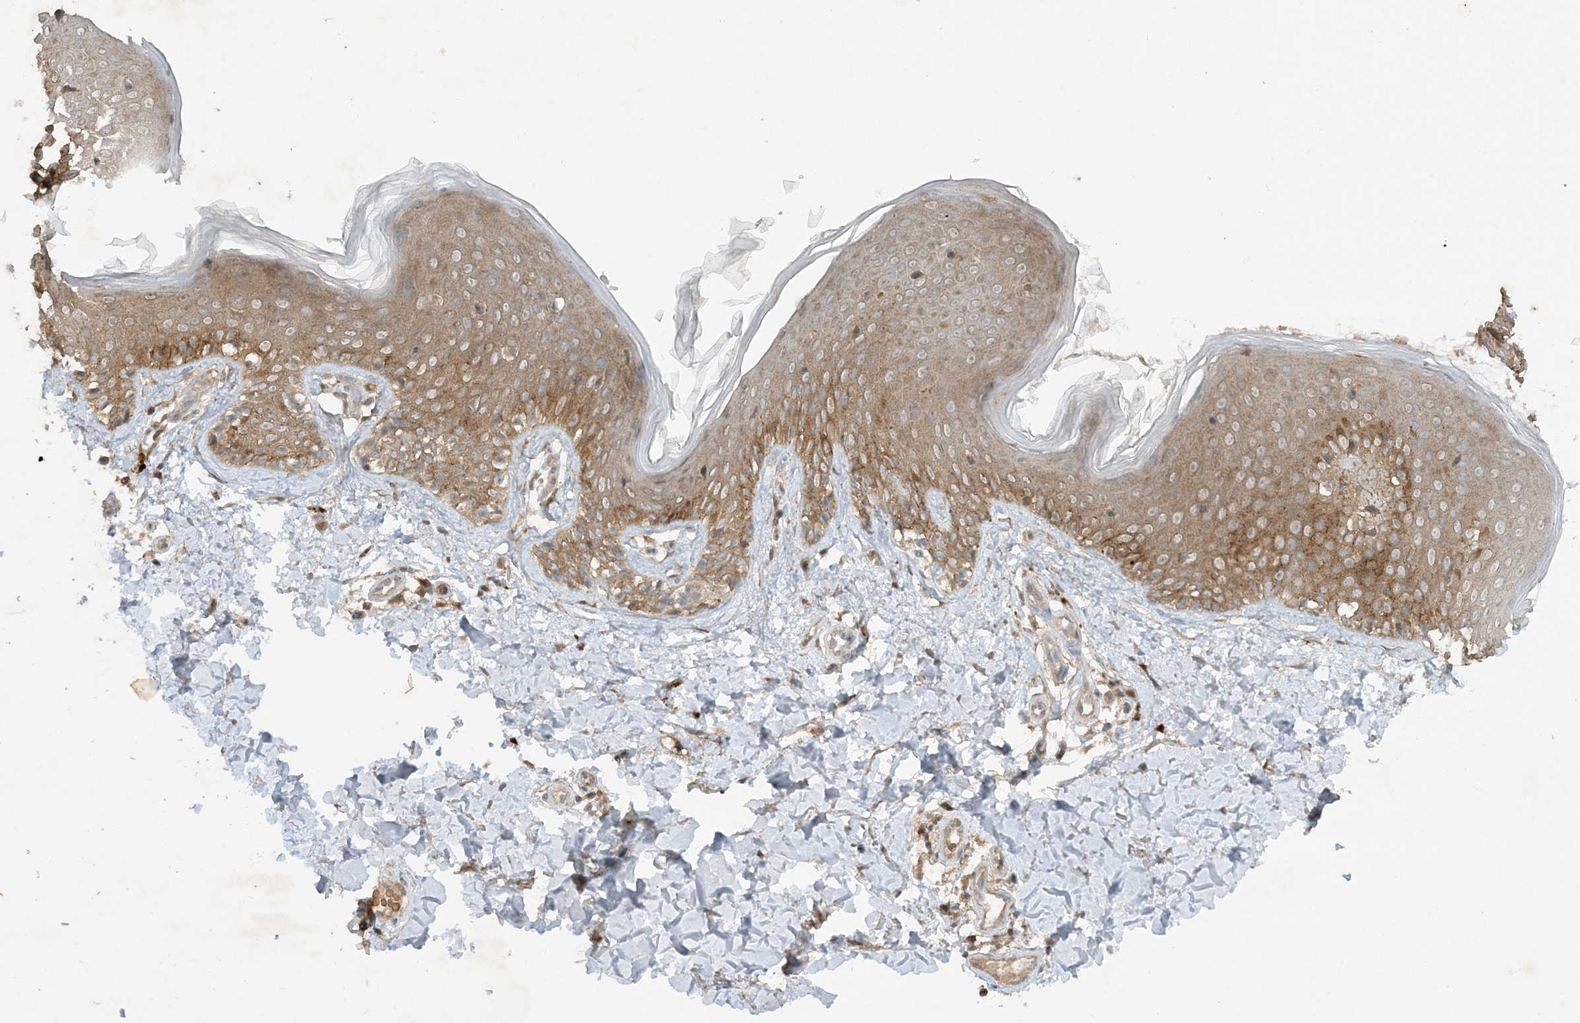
{"staining": {"intensity": "moderate", "quantity": ">75%", "location": "cytoplasmic/membranous"}, "tissue": "skin", "cell_type": "Fibroblasts", "image_type": "normal", "snomed": [{"axis": "morphology", "description": "Normal tissue, NOS"}, {"axis": "topography", "description": "Skin"}], "caption": "This is an image of immunohistochemistry (IHC) staining of unremarkable skin, which shows moderate expression in the cytoplasmic/membranous of fibroblasts.", "gene": "STAM2", "patient": {"sex": "male", "age": 37}}